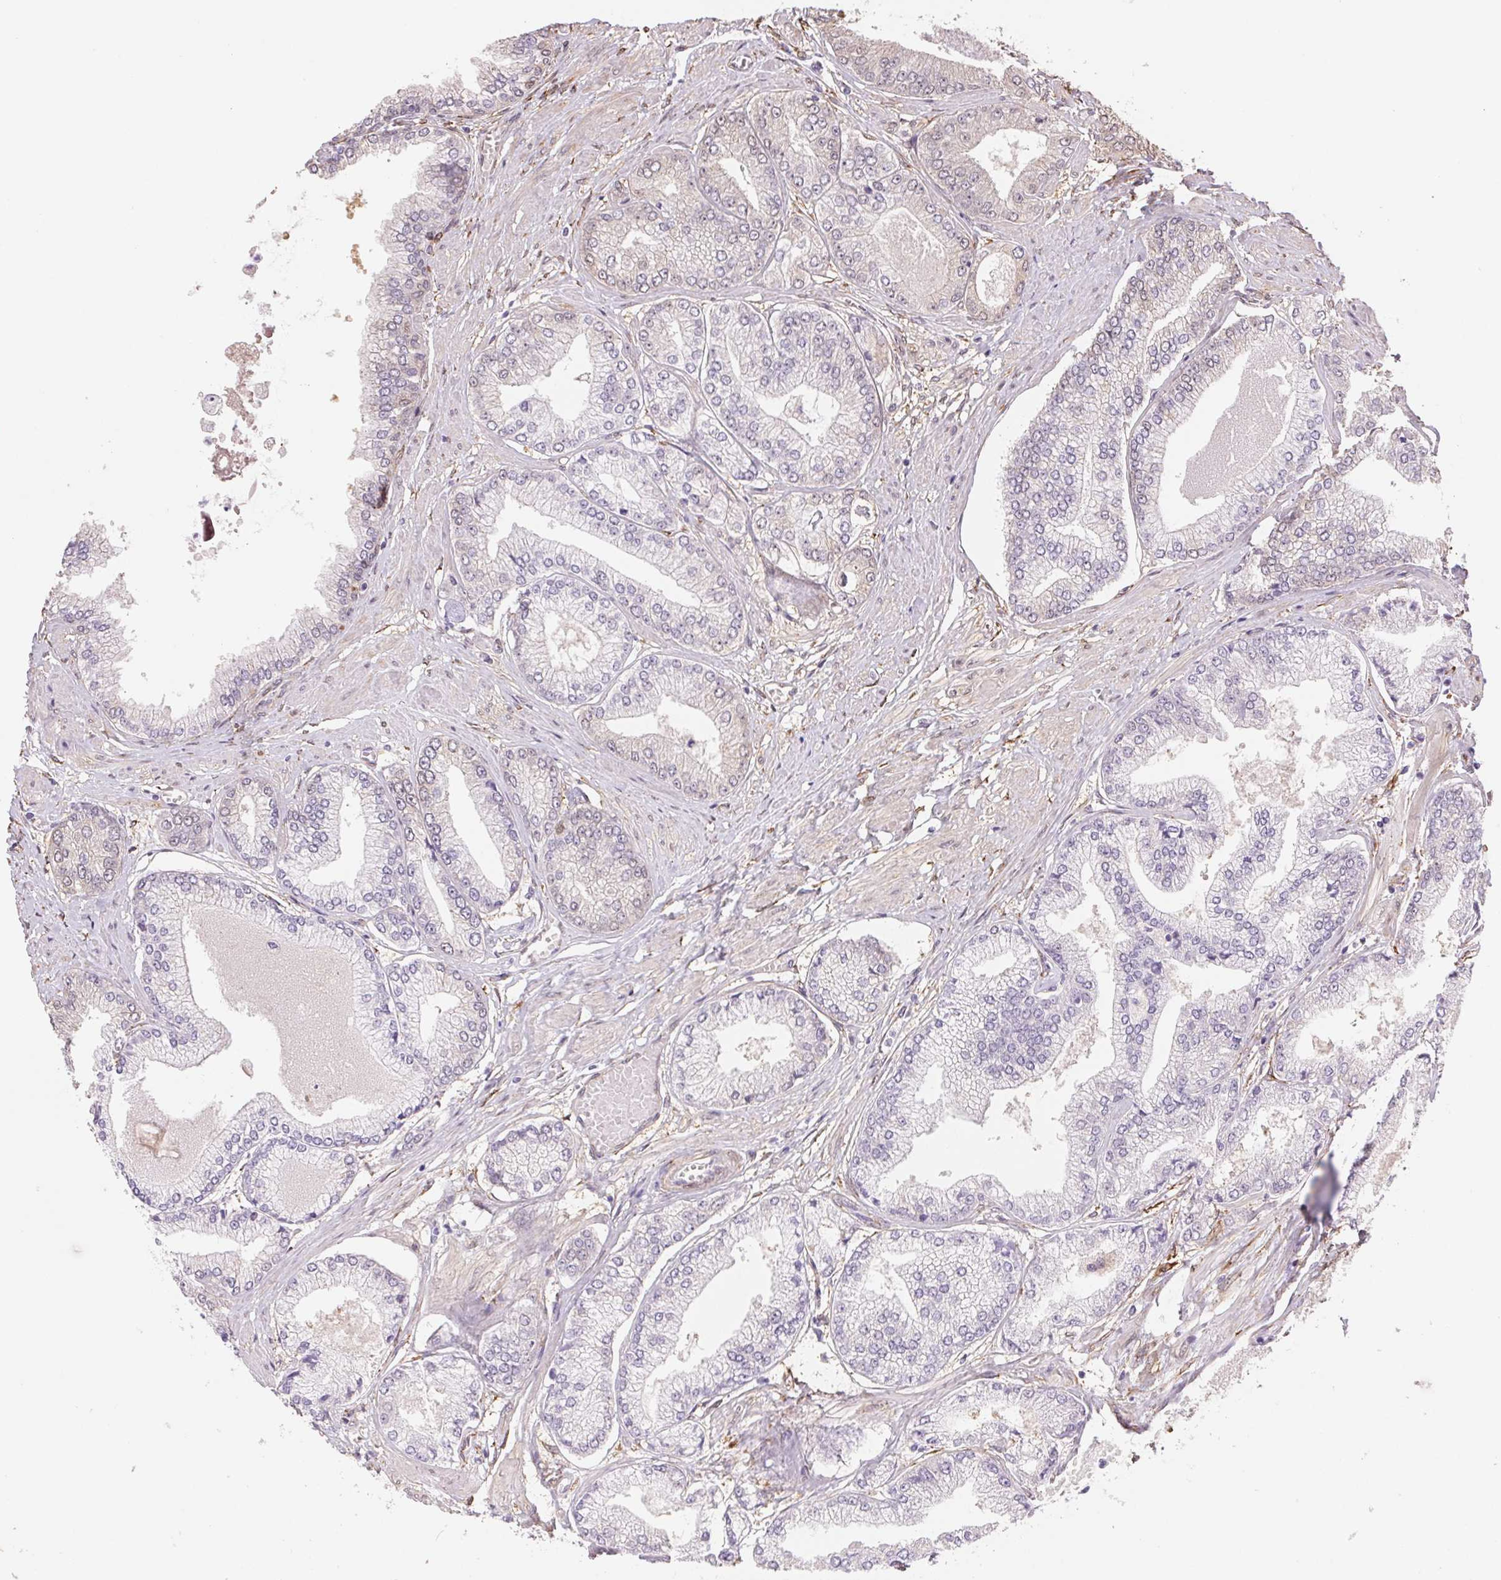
{"staining": {"intensity": "negative", "quantity": "none", "location": "none"}, "tissue": "prostate cancer", "cell_type": "Tumor cells", "image_type": "cancer", "snomed": [{"axis": "morphology", "description": "Adenocarcinoma, Low grade"}, {"axis": "topography", "description": "Prostate"}], "caption": "Protein analysis of prostate adenocarcinoma (low-grade) displays no significant positivity in tumor cells.", "gene": "FKBP10", "patient": {"sex": "male", "age": 55}}